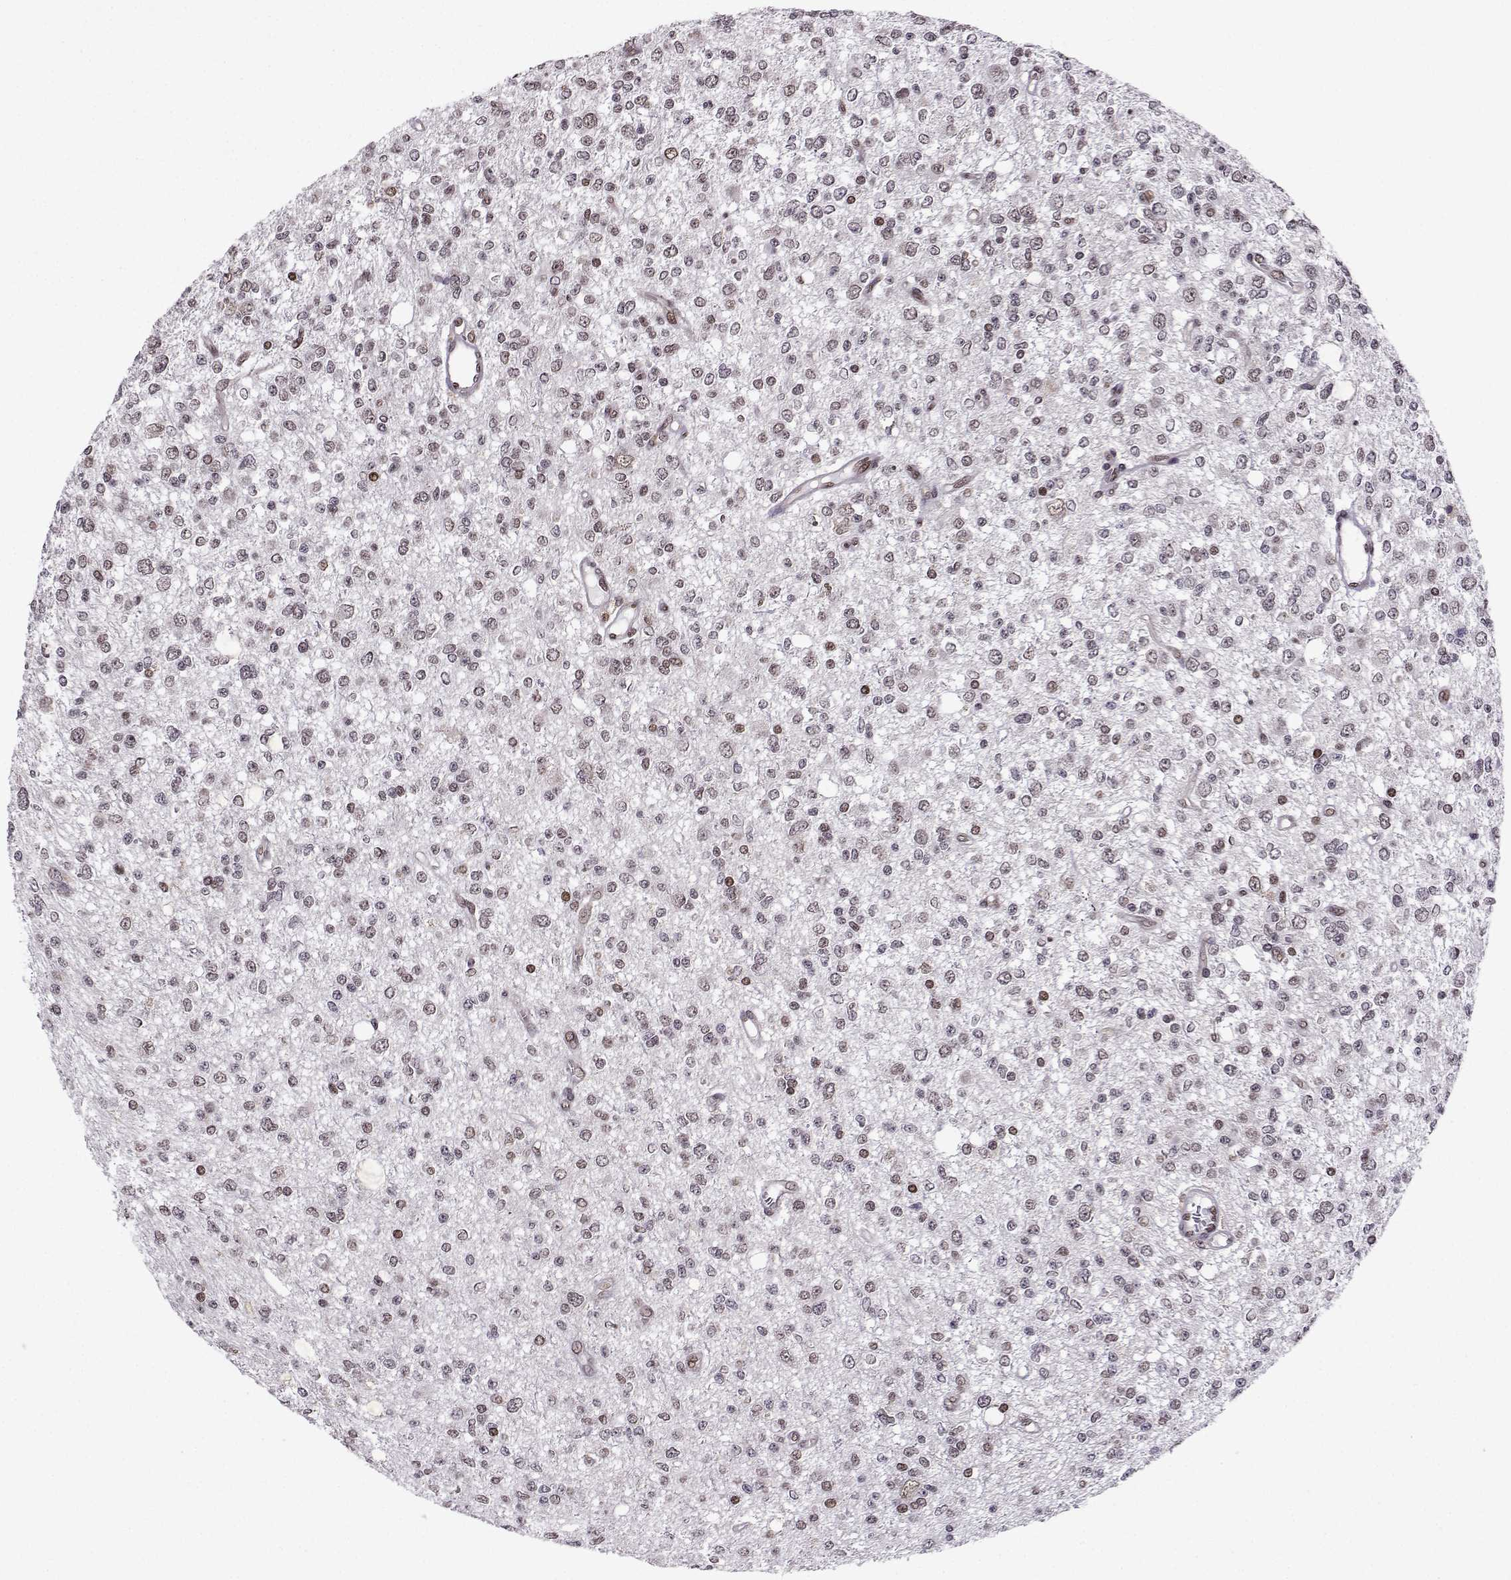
{"staining": {"intensity": "negative", "quantity": "none", "location": "none"}, "tissue": "glioma", "cell_type": "Tumor cells", "image_type": "cancer", "snomed": [{"axis": "morphology", "description": "Glioma, malignant, Low grade"}, {"axis": "topography", "description": "Brain"}], "caption": "DAB (3,3'-diaminobenzidine) immunohistochemical staining of glioma displays no significant expression in tumor cells. The staining is performed using DAB (3,3'-diaminobenzidine) brown chromogen with nuclei counter-stained in using hematoxylin.", "gene": "EZH1", "patient": {"sex": "male", "age": 67}}